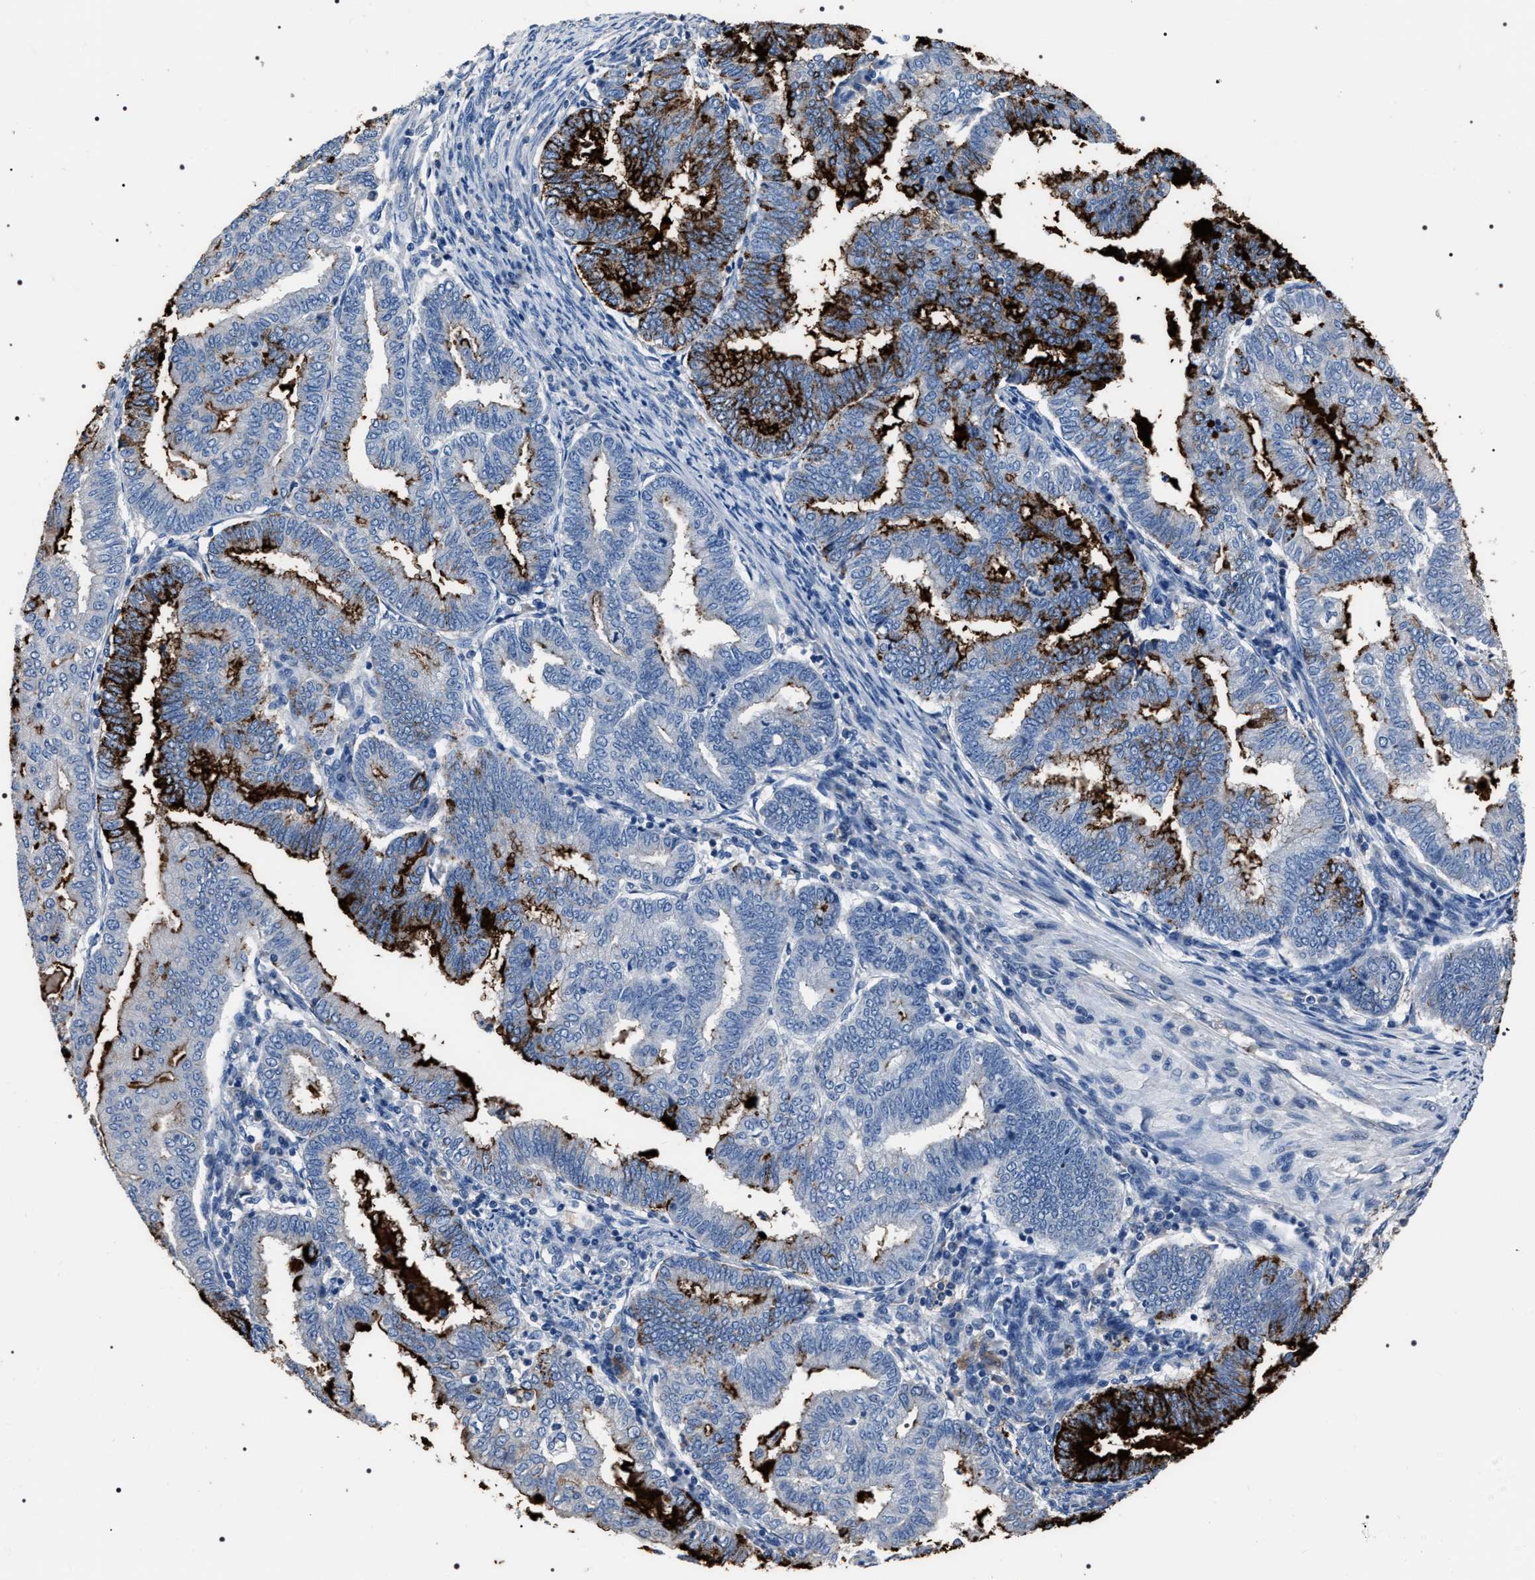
{"staining": {"intensity": "strong", "quantity": "<25%", "location": "cytoplasmic/membranous"}, "tissue": "endometrial cancer", "cell_type": "Tumor cells", "image_type": "cancer", "snomed": [{"axis": "morphology", "description": "Polyp, NOS"}, {"axis": "morphology", "description": "Adenocarcinoma, NOS"}, {"axis": "morphology", "description": "Adenoma, NOS"}, {"axis": "topography", "description": "Endometrium"}], "caption": "Strong cytoplasmic/membranous expression is identified in about <25% of tumor cells in endometrial cancer (polyp). (IHC, brightfield microscopy, high magnification).", "gene": "TRIM54", "patient": {"sex": "female", "age": 79}}